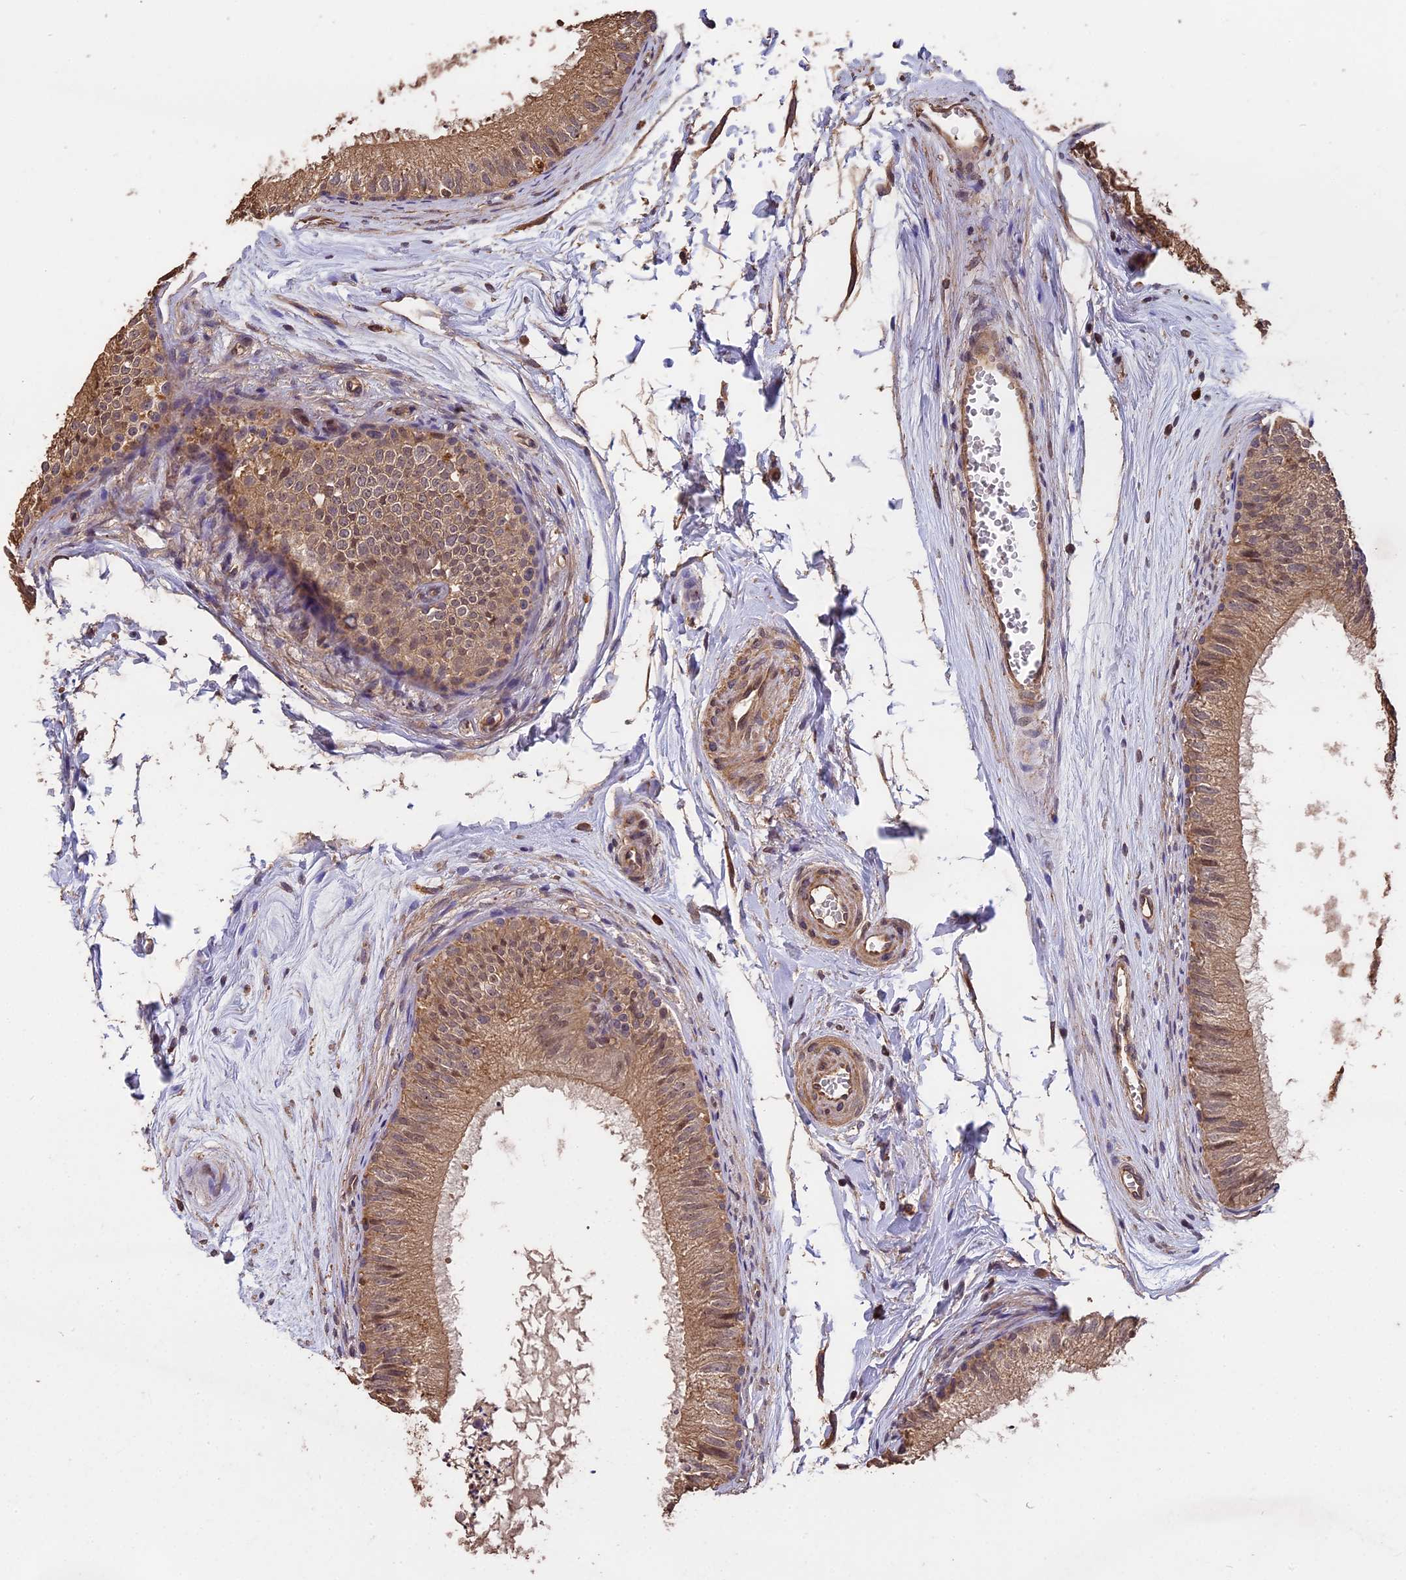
{"staining": {"intensity": "moderate", "quantity": ">75%", "location": "cytoplasmic/membranous"}, "tissue": "epididymis", "cell_type": "Glandular cells", "image_type": "normal", "snomed": [{"axis": "morphology", "description": "Normal tissue, NOS"}, {"axis": "topography", "description": "Epididymis"}], "caption": "A micrograph of epididymis stained for a protein exhibits moderate cytoplasmic/membranous brown staining in glandular cells. The staining is performed using DAB brown chromogen to label protein expression. The nuclei are counter-stained blue using hematoxylin.", "gene": "CHD9", "patient": {"sex": "male", "age": 56}}